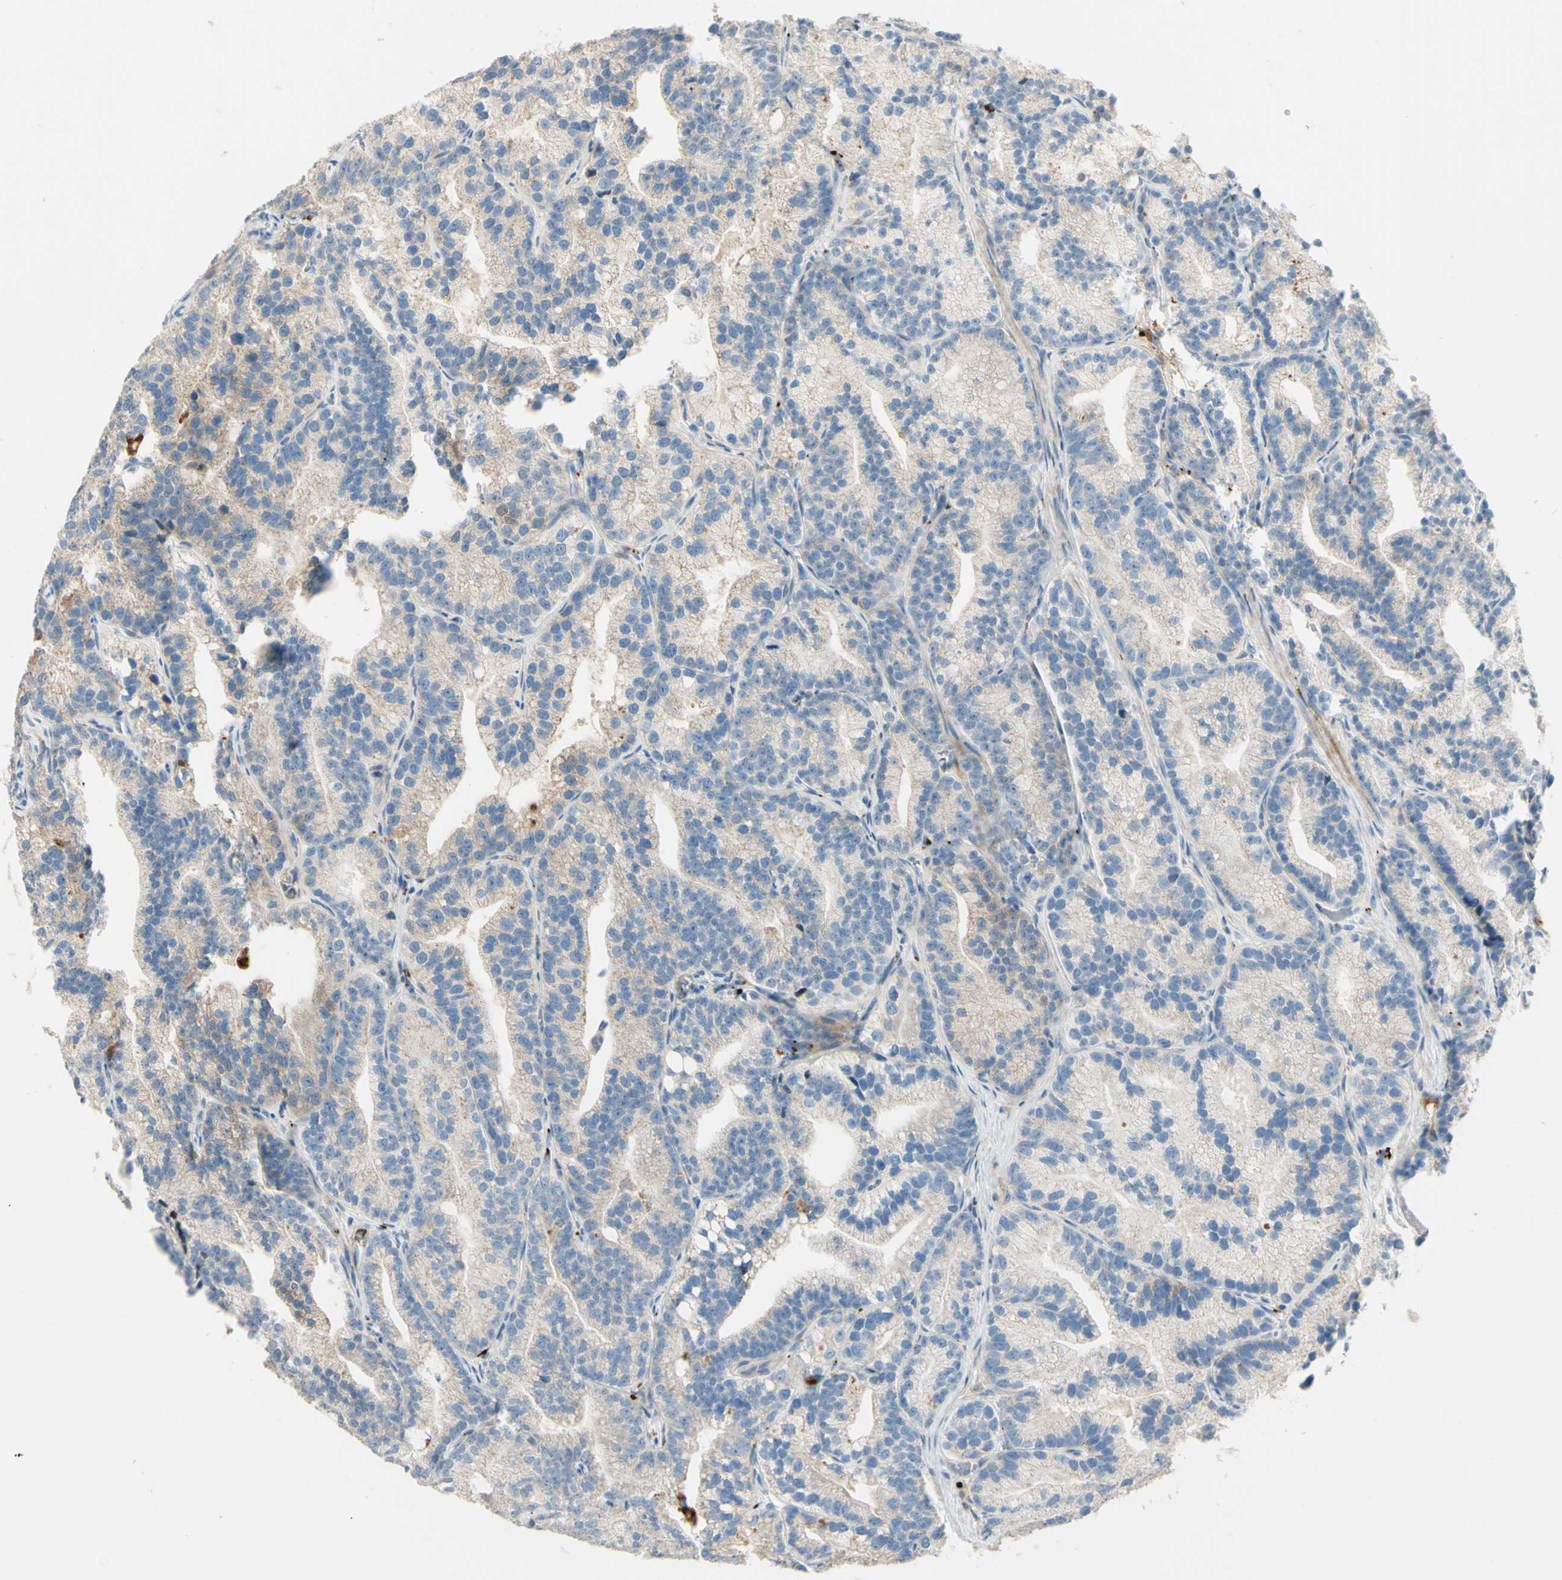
{"staining": {"intensity": "weak", "quantity": "25%-75%", "location": "cytoplasmic/membranous"}, "tissue": "prostate cancer", "cell_type": "Tumor cells", "image_type": "cancer", "snomed": [{"axis": "morphology", "description": "Adenocarcinoma, Low grade"}, {"axis": "topography", "description": "Prostate"}], "caption": "The histopathology image exhibits immunohistochemical staining of prostate cancer (adenocarcinoma (low-grade)). There is weak cytoplasmic/membranous expression is appreciated in about 25%-75% of tumor cells.", "gene": "GAN", "patient": {"sex": "male", "age": 89}}